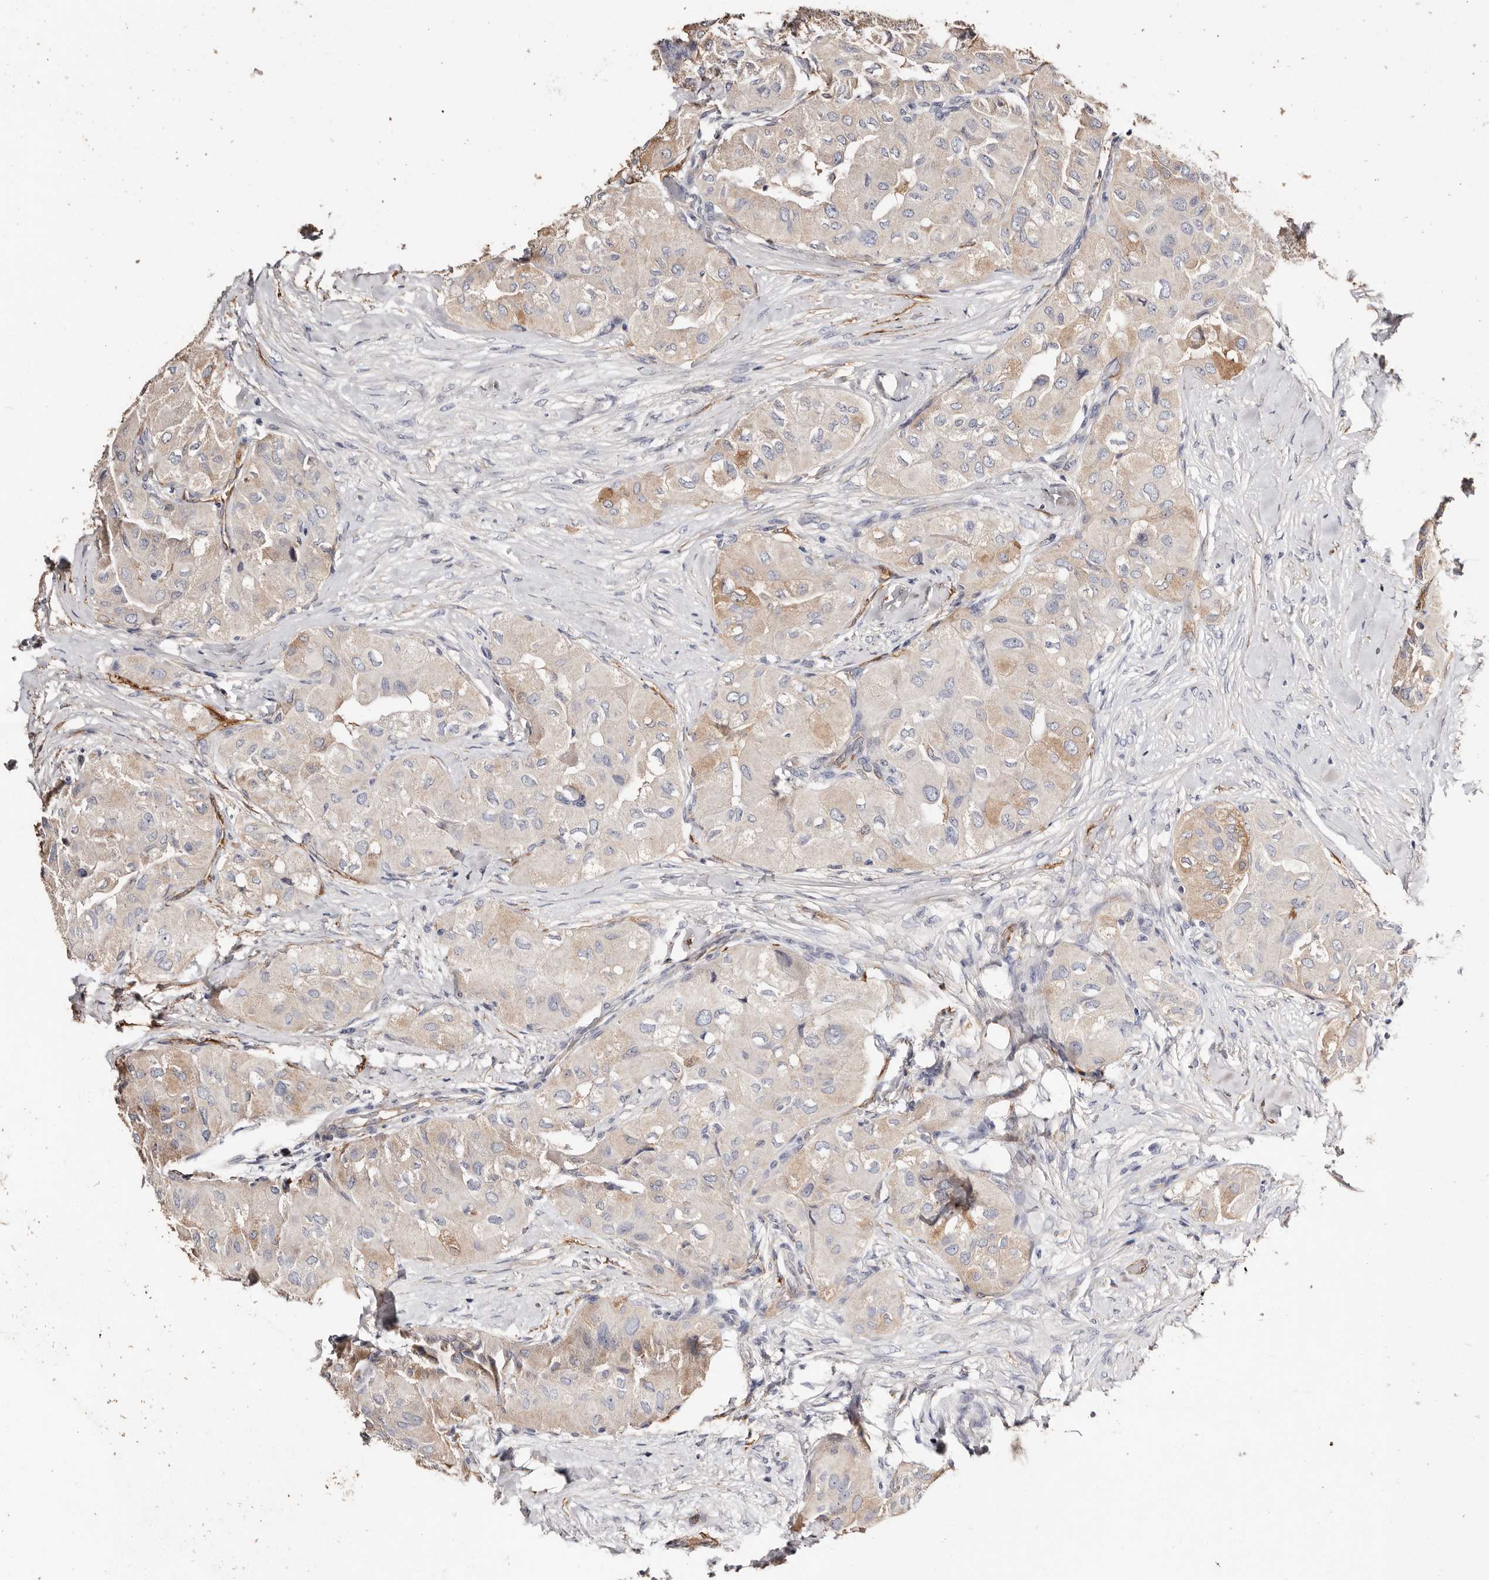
{"staining": {"intensity": "moderate", "quantity": "25%-75%", "location": "cytoplasmic/membranous"}, "tissue": "thyroid cancer", "cell_type": "Tumor cells", "image_type": "cancer", "snomed": [{"axis": "morphology", "description": "Papillary adenocarcinoma, NOS"}, {"axis": "topography", "description": "Thyroid gland"}], "caption": "This micrograph demonstrates immunohistochemistry (IHC) staining of thyroid cancer, with medium moderate cytoplasmic/membranous staining in about 25%-75% of tumor cells.", "gene": "TGM2", "patient": {"sex": "female", "age": 59}}